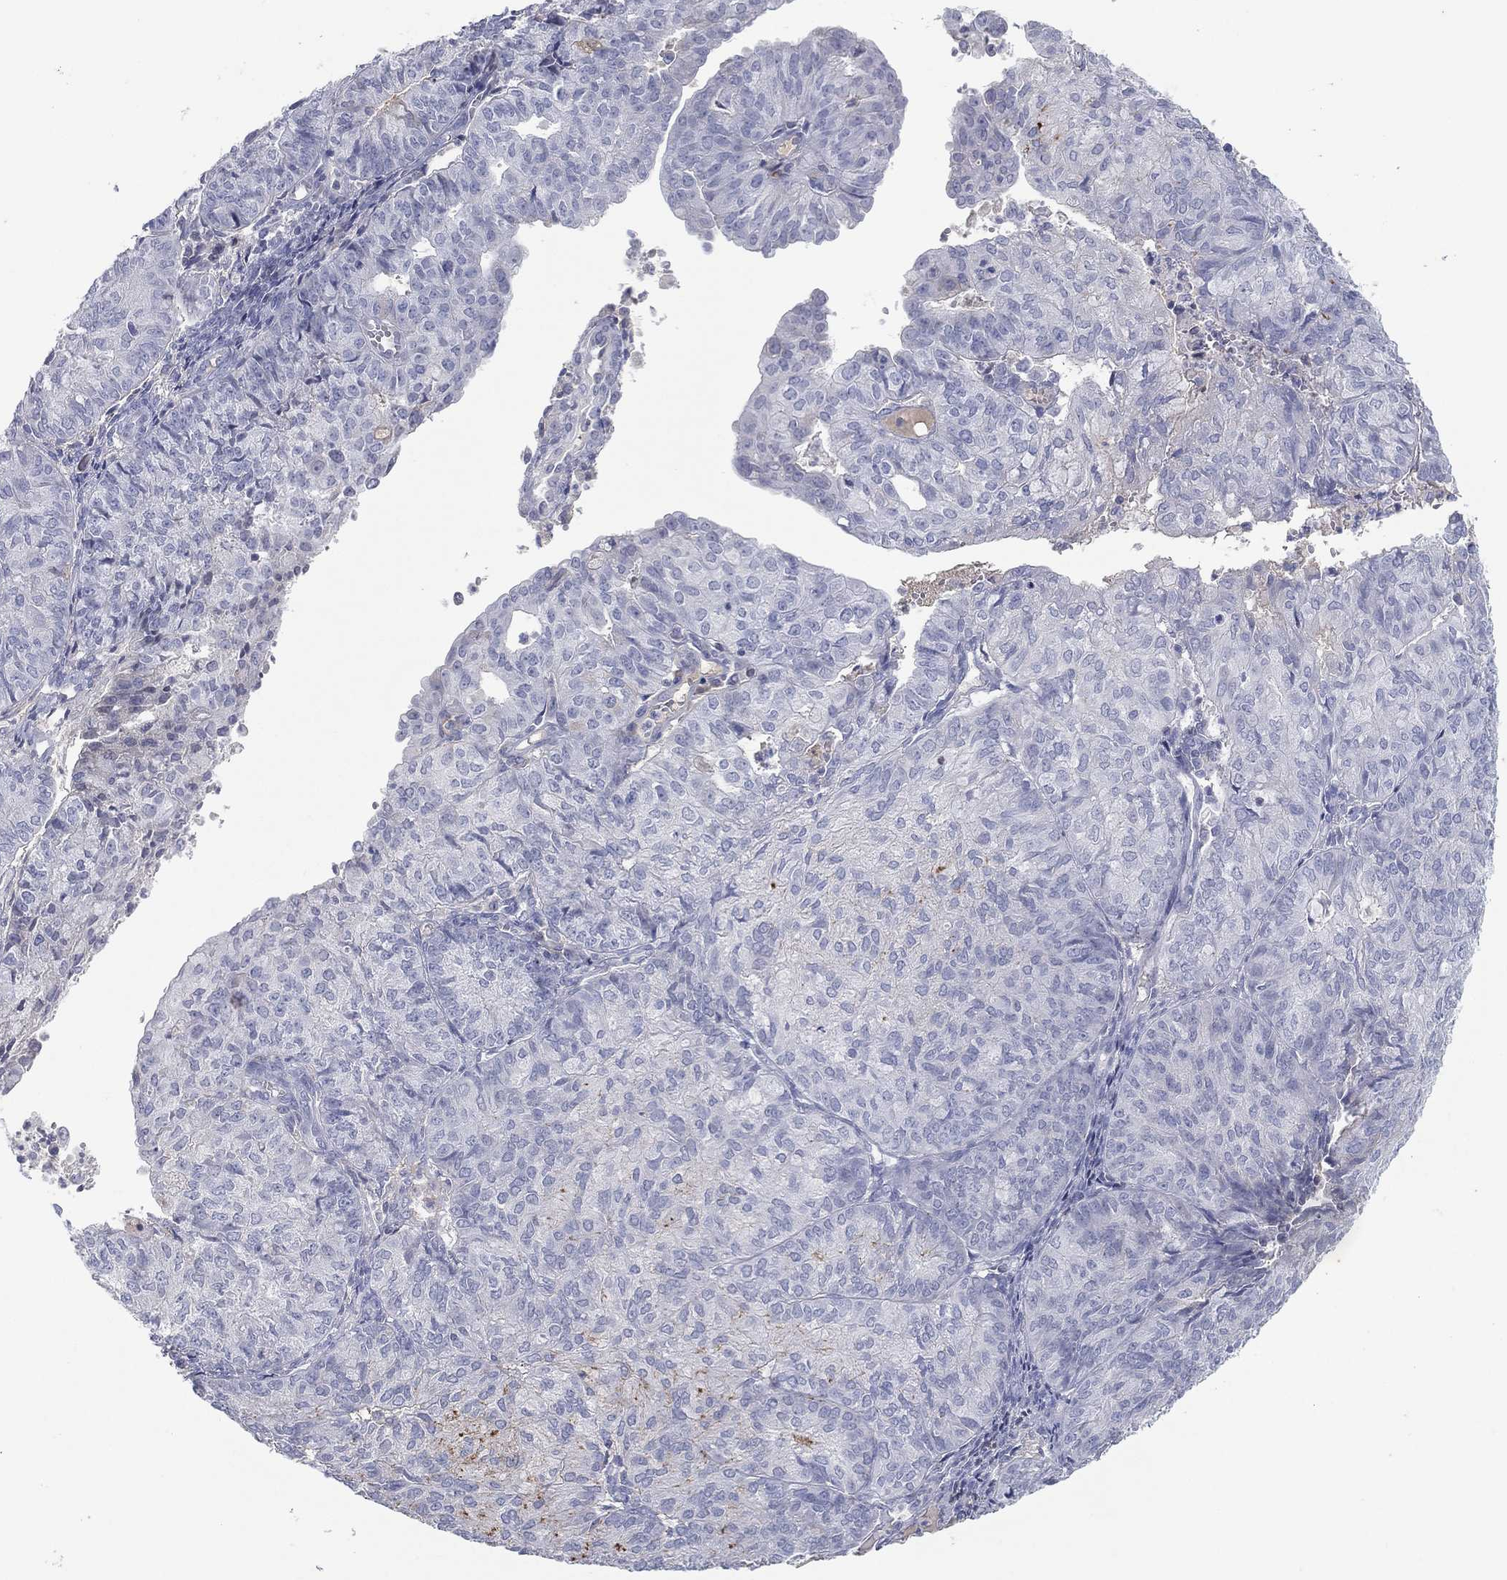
{"staining": {"intensity": "negative", "quantity": "none", "location": "none"}, "tissue": "endometrial cancer", "cell_type": "Tumor cells", "image_type": "cancer", "snomed": [{"axis": "morphology", "description": "Adenocarcinoma, NOS"}, {"axis": "topography", "description": "Endometrium"}], "caption": "Tumor cells are negative for brown protein staining in adenocarcinoma (endometrial). (Immunohistochemistry (ihc), brightfield microscopy, high magnification).", "gene": "CPT1B", "patient": {"sex": "female", "age": 82}}